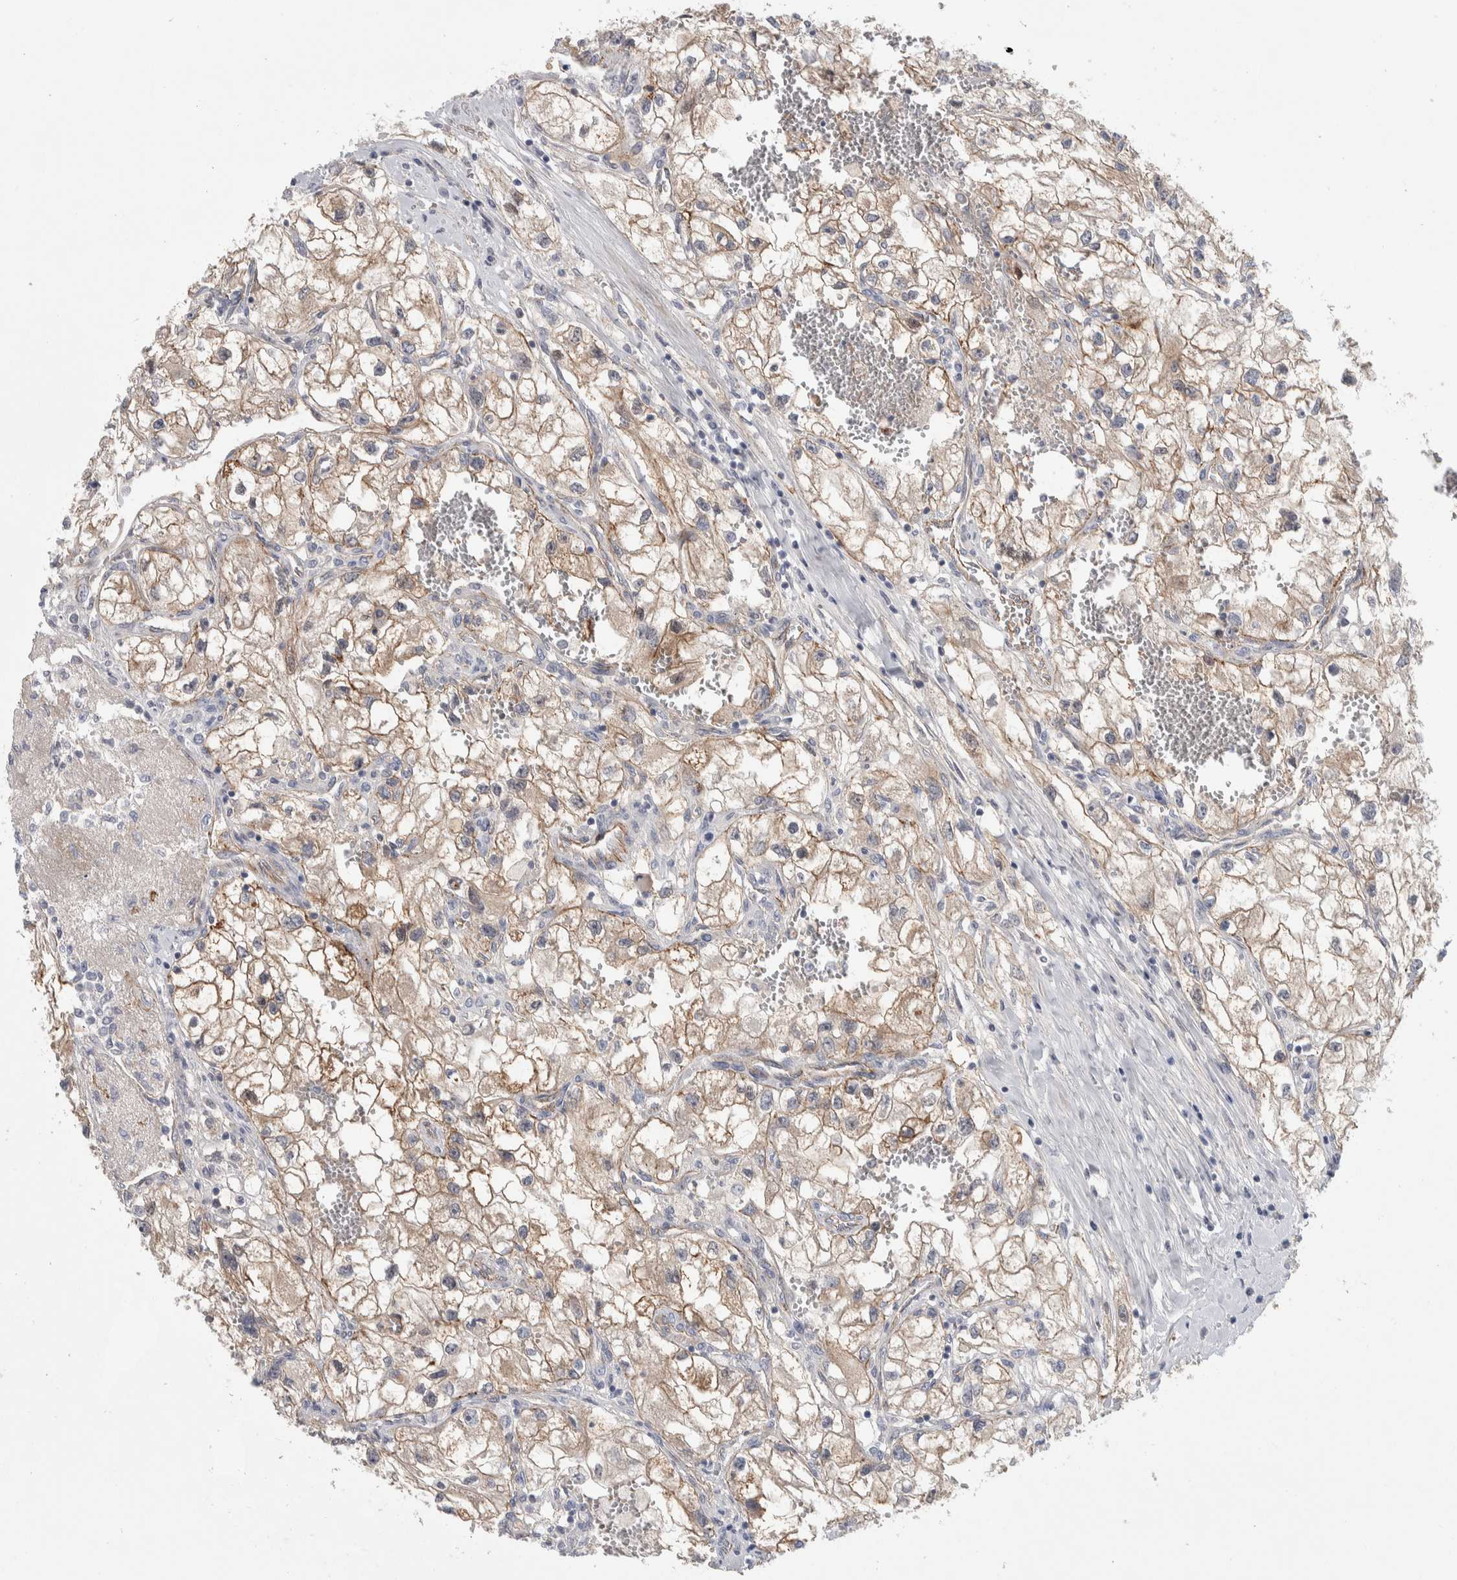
{"staining": {"intensity": "weak", "quantity": ">75%", "location": "cytoplasmic/membranous"}, "tissue": "renal cancer", "cell_type": "Tumor cells", "image_type": "cancer", "snomed": [{"axis": "morphology", "description": "Adenocarcinoma, NOS"}, {"axis": "topography", "description": "Kidney"}], "caption": "Renal cancer (adenocarcinoma) stained with a protein marker exhibits weak staining in tumor cells.", "gene": "ZNF862", "patient": {"sex": "female", "age": 70}}